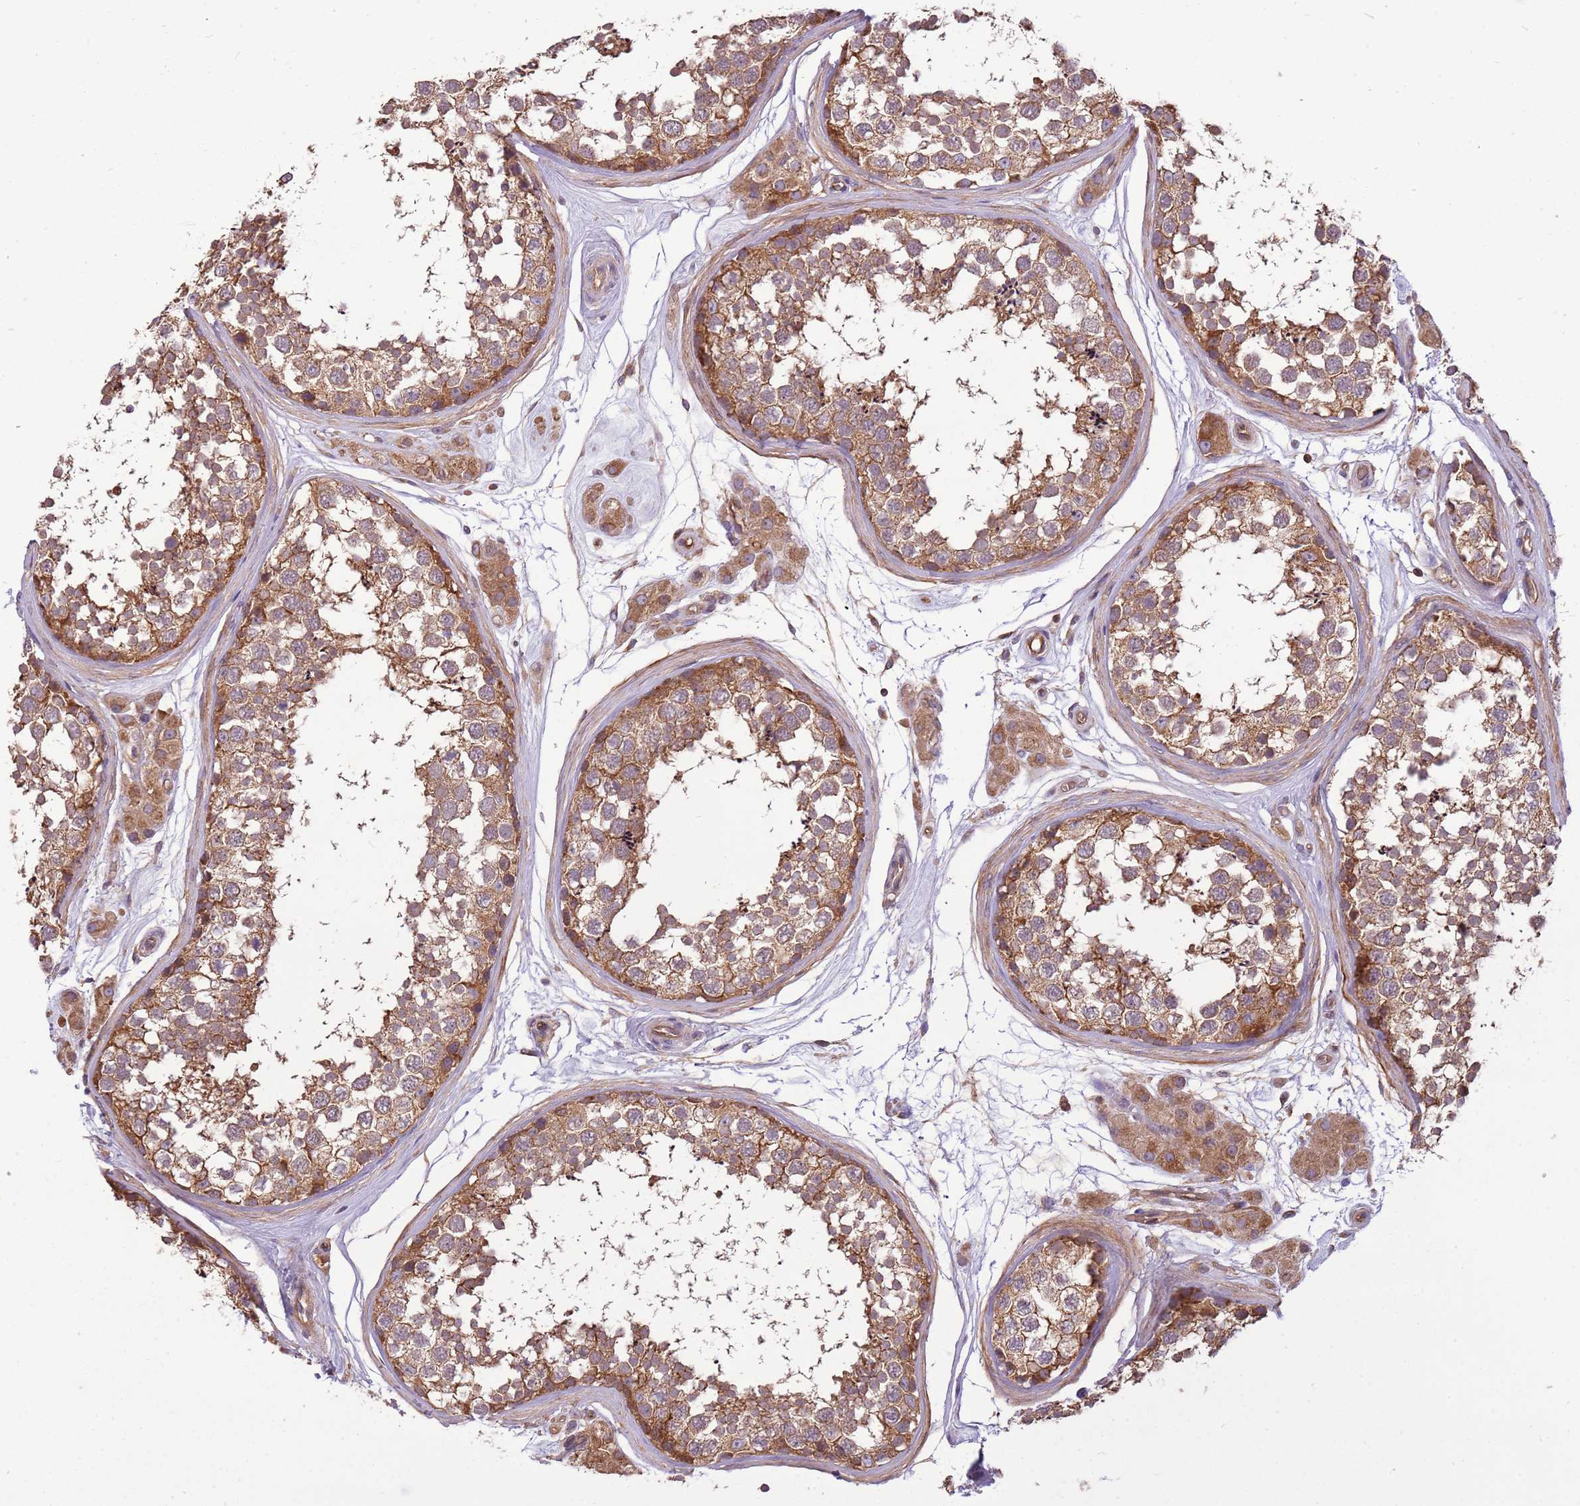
{"staining": {"intensity": "moderate", "quantity": ">75%", "location": "cytoplasmic/membranous"}, "tissue": "testis", "cell_type": "Cells in seminiferous ducts", "image_type": "normal", "snomed": [{"axis": "morphology", "description": "Normal tissue, NOS"}, {"axis": "topography", "description": "Testis"}], "caption": "Immunohistochemical staining of normal testis demonstrates moderate cytoplasmic/membranous protein staining in approximately >75% of cells in seminiferous ducts. (DAB (3,3'-diaminobenzidine) IHC, brown staining for protein, blue staining for nuclei).", "gene": "WASHC4", "patient": {"sex": "male", "age": 56}}